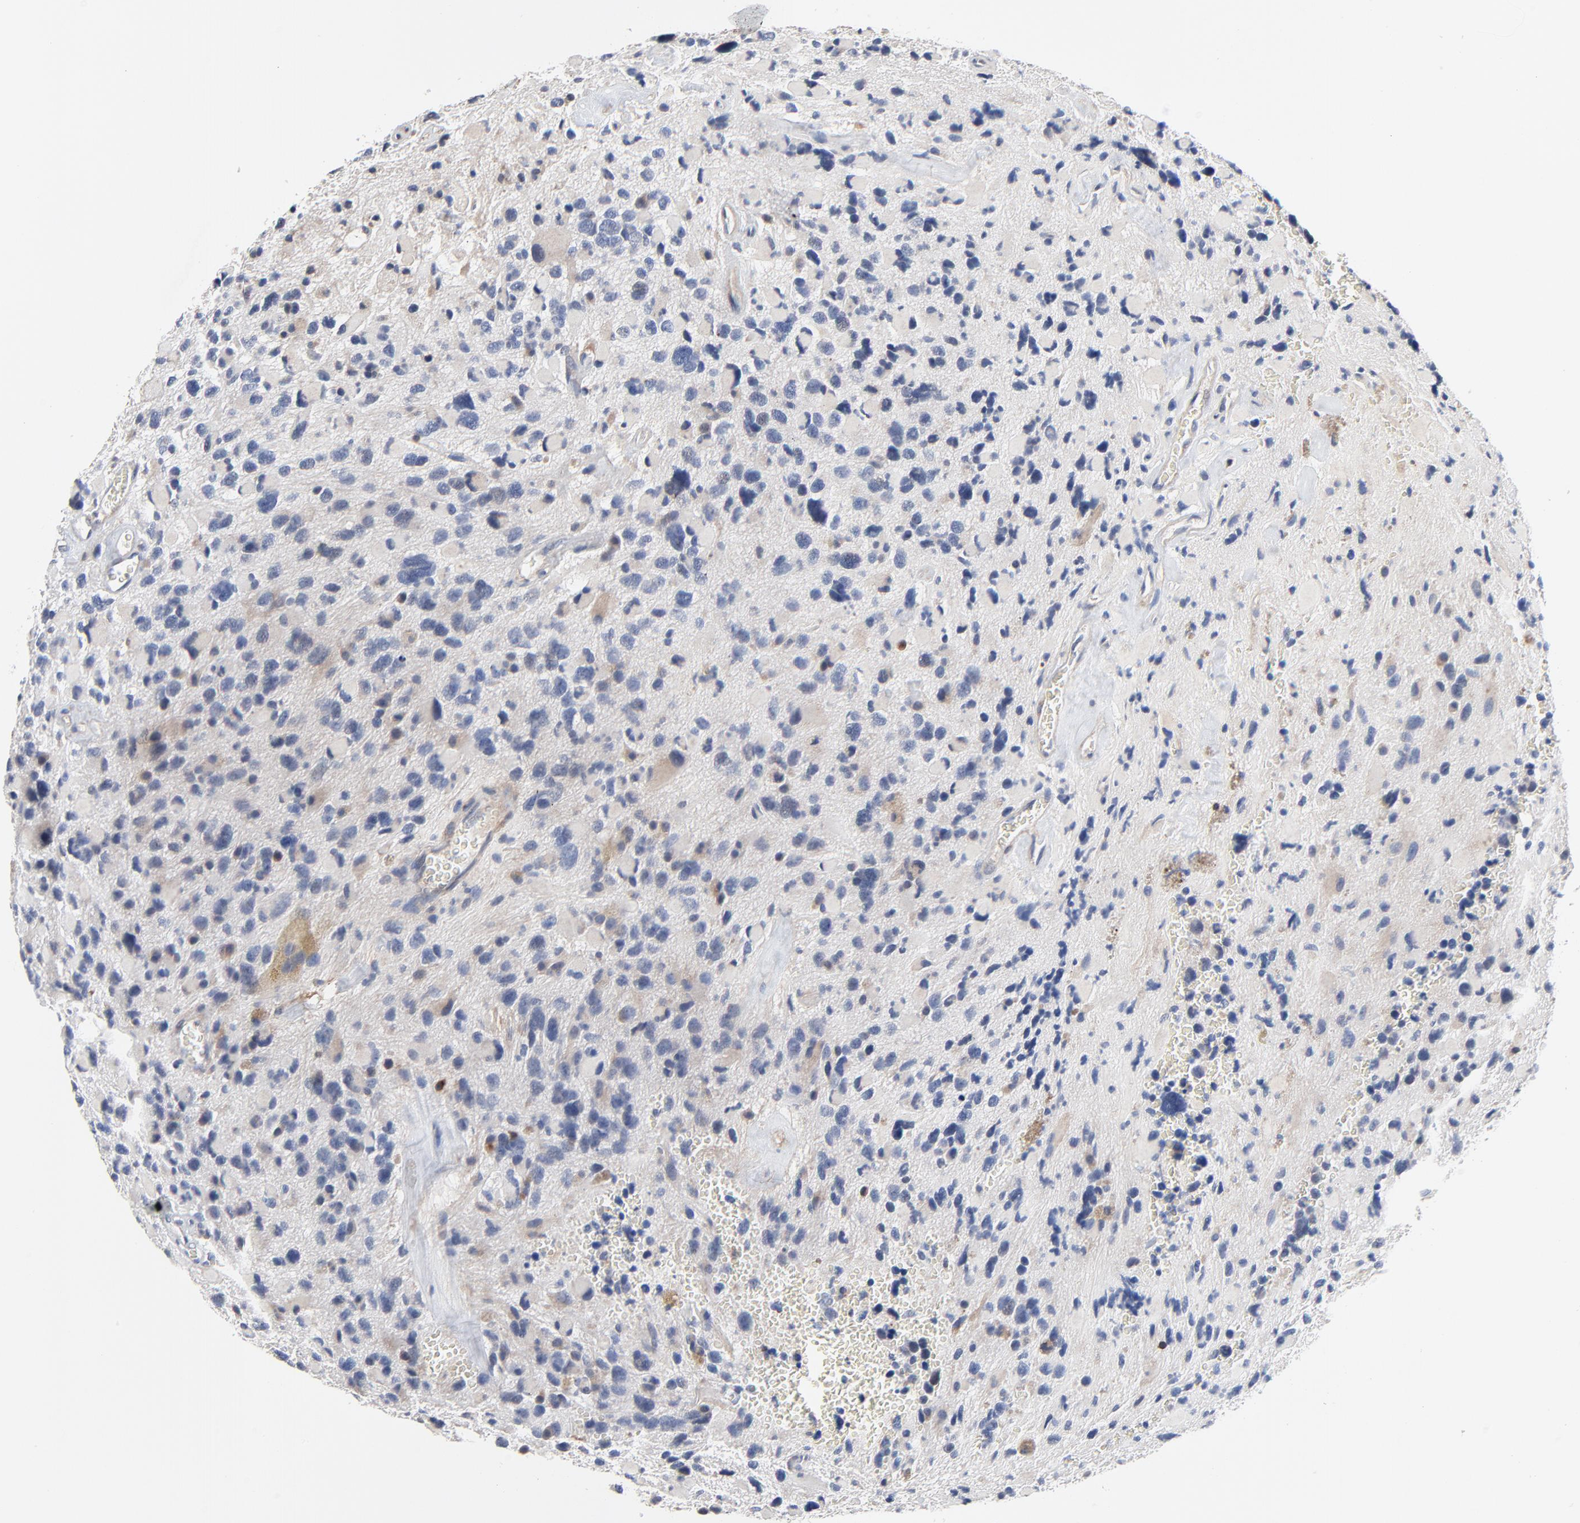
{"staining": {"intensity": "weak", "quantity": "<25%", "location": "cytoplasmic/membranous"}, "tissue": "glioma", "cell_type": "Tumor cells", "image_type": "cancer", "snomed": [{"axis": "morphology", "description": "Glioma, malignant, High grade"}, {"axis": "topography", "description": "Brain"}], "caption": "This image is of malignant high-grade glioma stained with IHC to label a protein in brown with the nuclei are counter-stained blue. There is no positivity in tumor cells.", "gene": "SKAP1", "patient": {"sex": "female", "age": 37}}